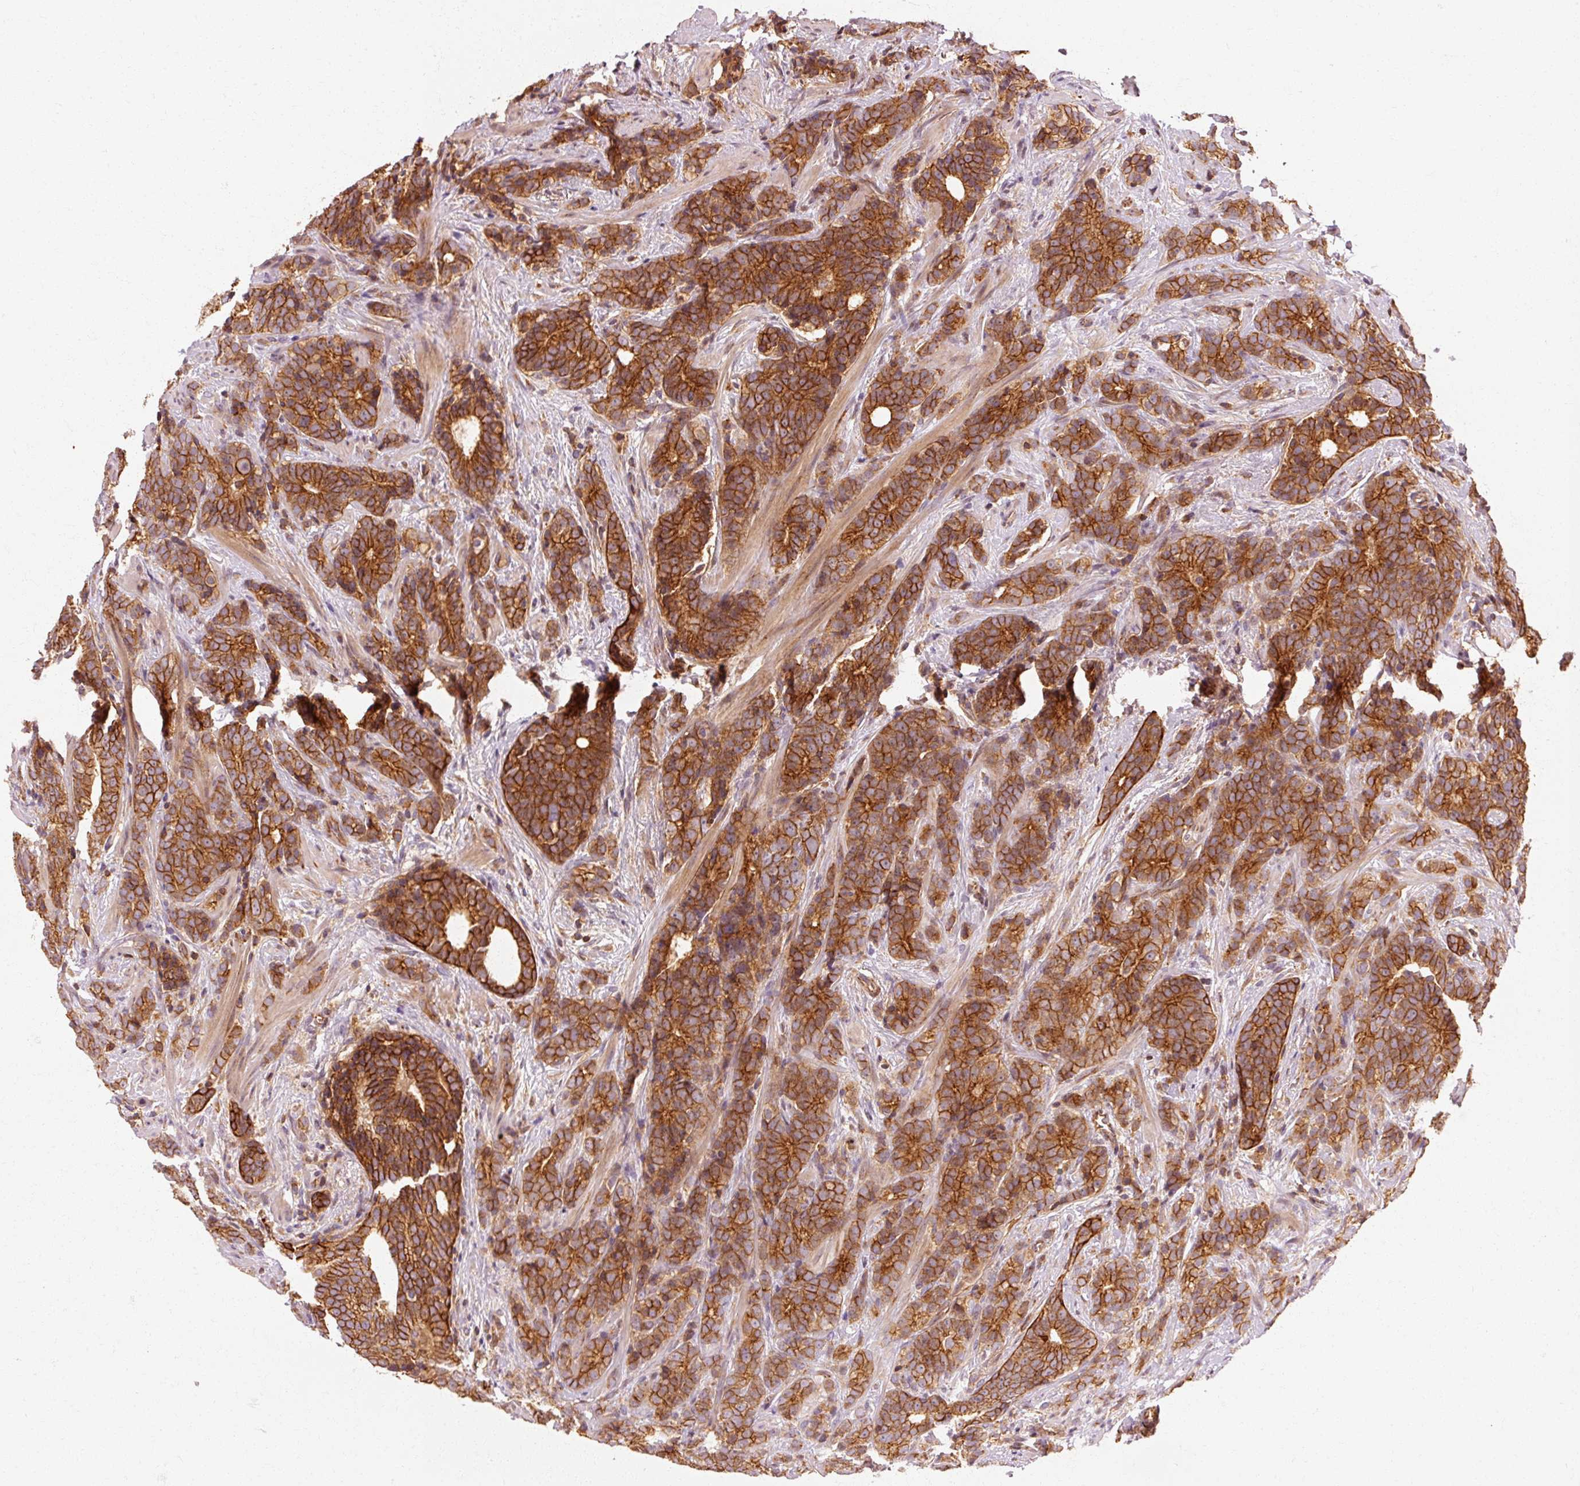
{"staining": {"intensity": "strong", "quantity": ">75%", "location": "cytoplasmic/membranous"}, "tissue": "prostate cancer", "cell_type": "Tumor cells", "image_type": "cancer", "snomed": [{"axis": "morphology", "description": "Adenocarcinoma, High grade"}, {"axis": "topography", "description": "Prostate"}], "caption": "This is a micrograph of immunohistochemistry staining of prostate high-grade adenocarcinoma, which shows strong expression in the cytoplasmic/membranous of tumor cells.", "gene": "CTNNA1", "patient": {"sex": "male", "age": 64}}